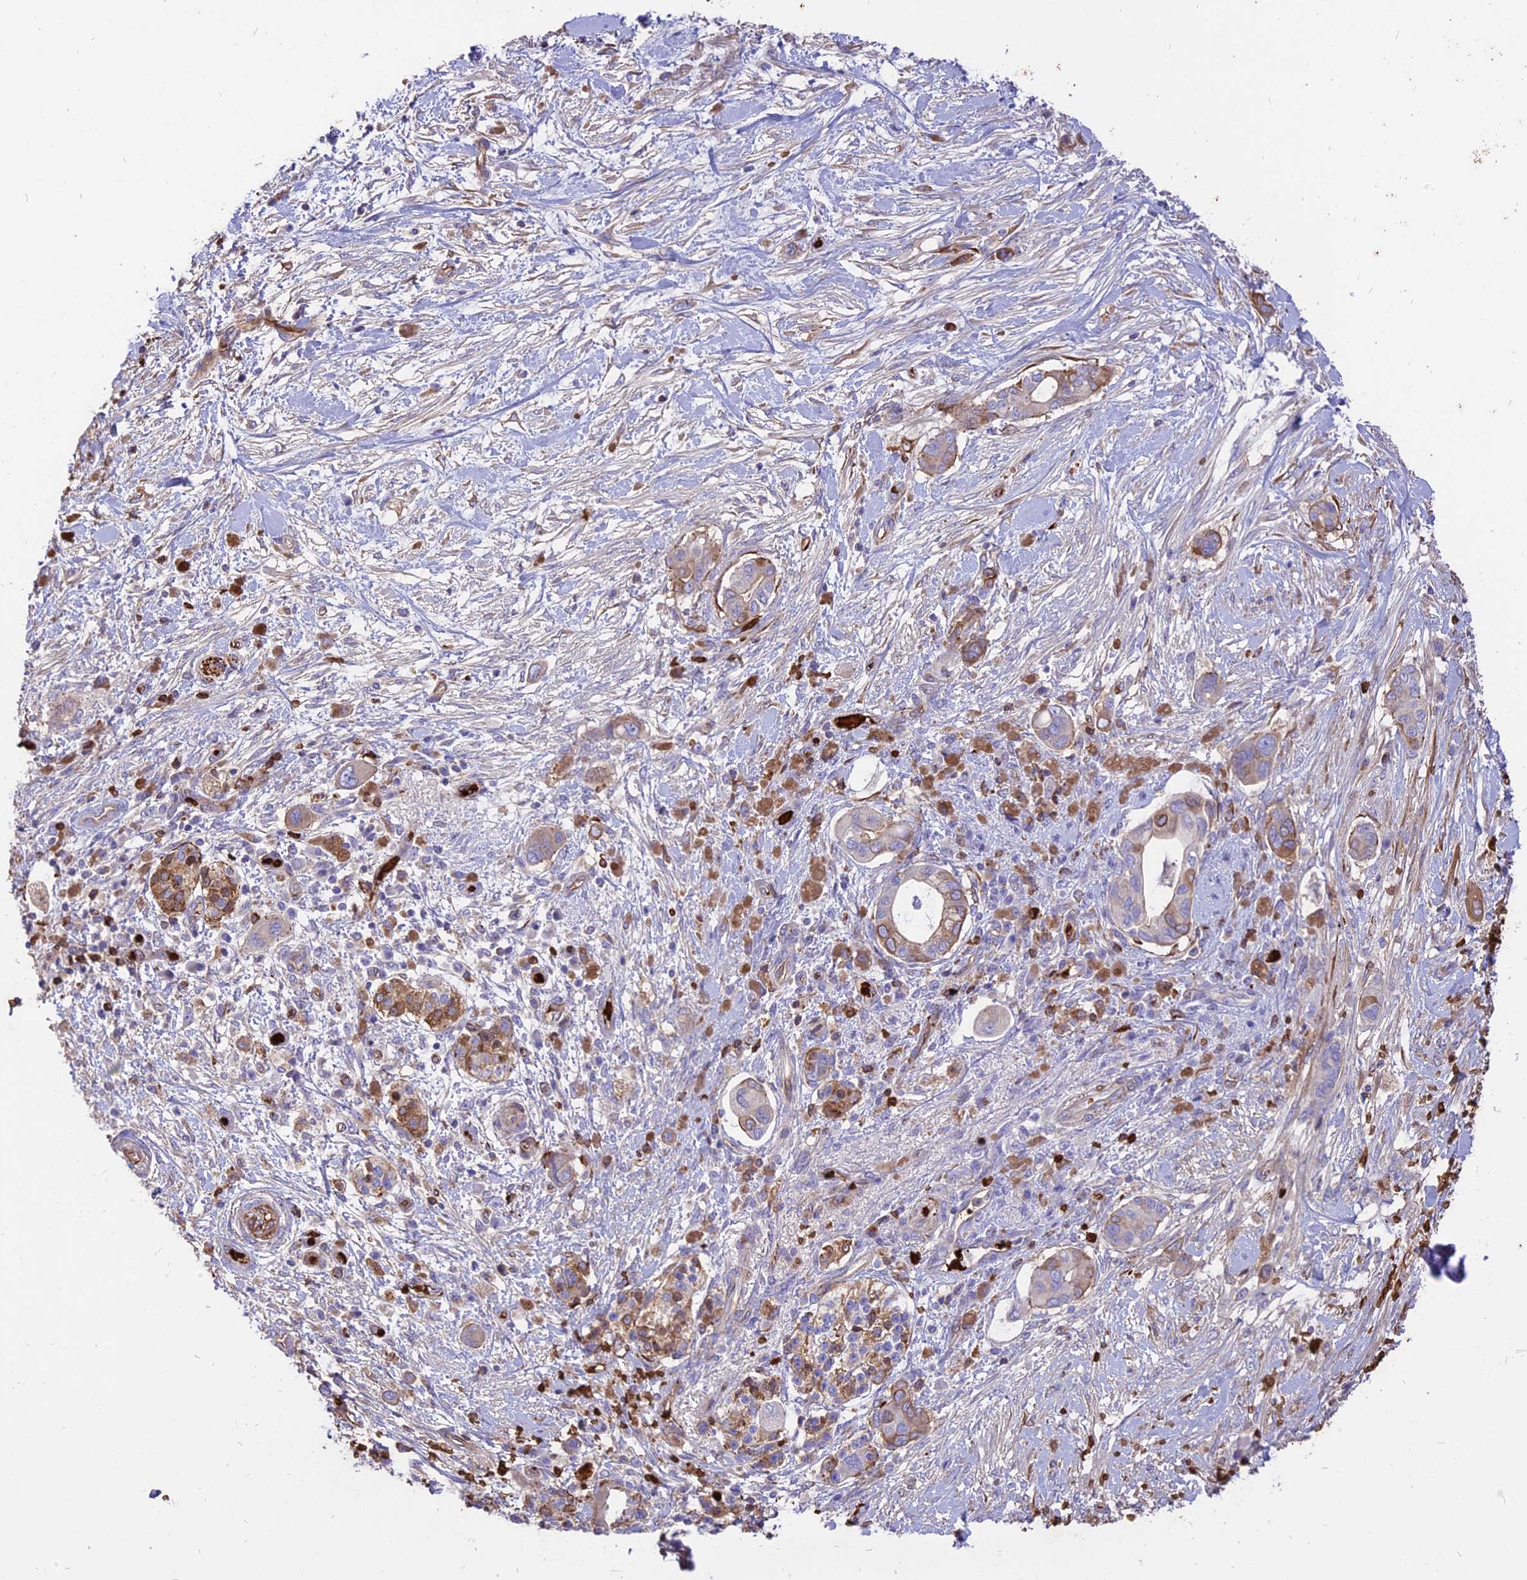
{"staining": {"intensity": "moderate", "quantity": "<25%", "location": "cytoplasmic/membranous"}, "tissue": "pancreatic cancer", "cell_type": "Tumor cells", "image_type": "cancer", "snomed": [{"axis": "morphology", "description": "Adenocarcinoma, NOS"}, {"axis": "topography", "description": "Pancreas"}], "caption": "Immunohistochemical staining of human pancreatic cancer (adenocarcinoma) demonstrates low levels of moderate cytoplasmic/membranous protein expression in approximately <25% of tumor cells. The staining was performed using DAB, with brown indicating positive protein expression. Nuclei are stained blue with hematoxylin.", "gene": "TTC4", "patient": {"sex": "male", "age": 68}}